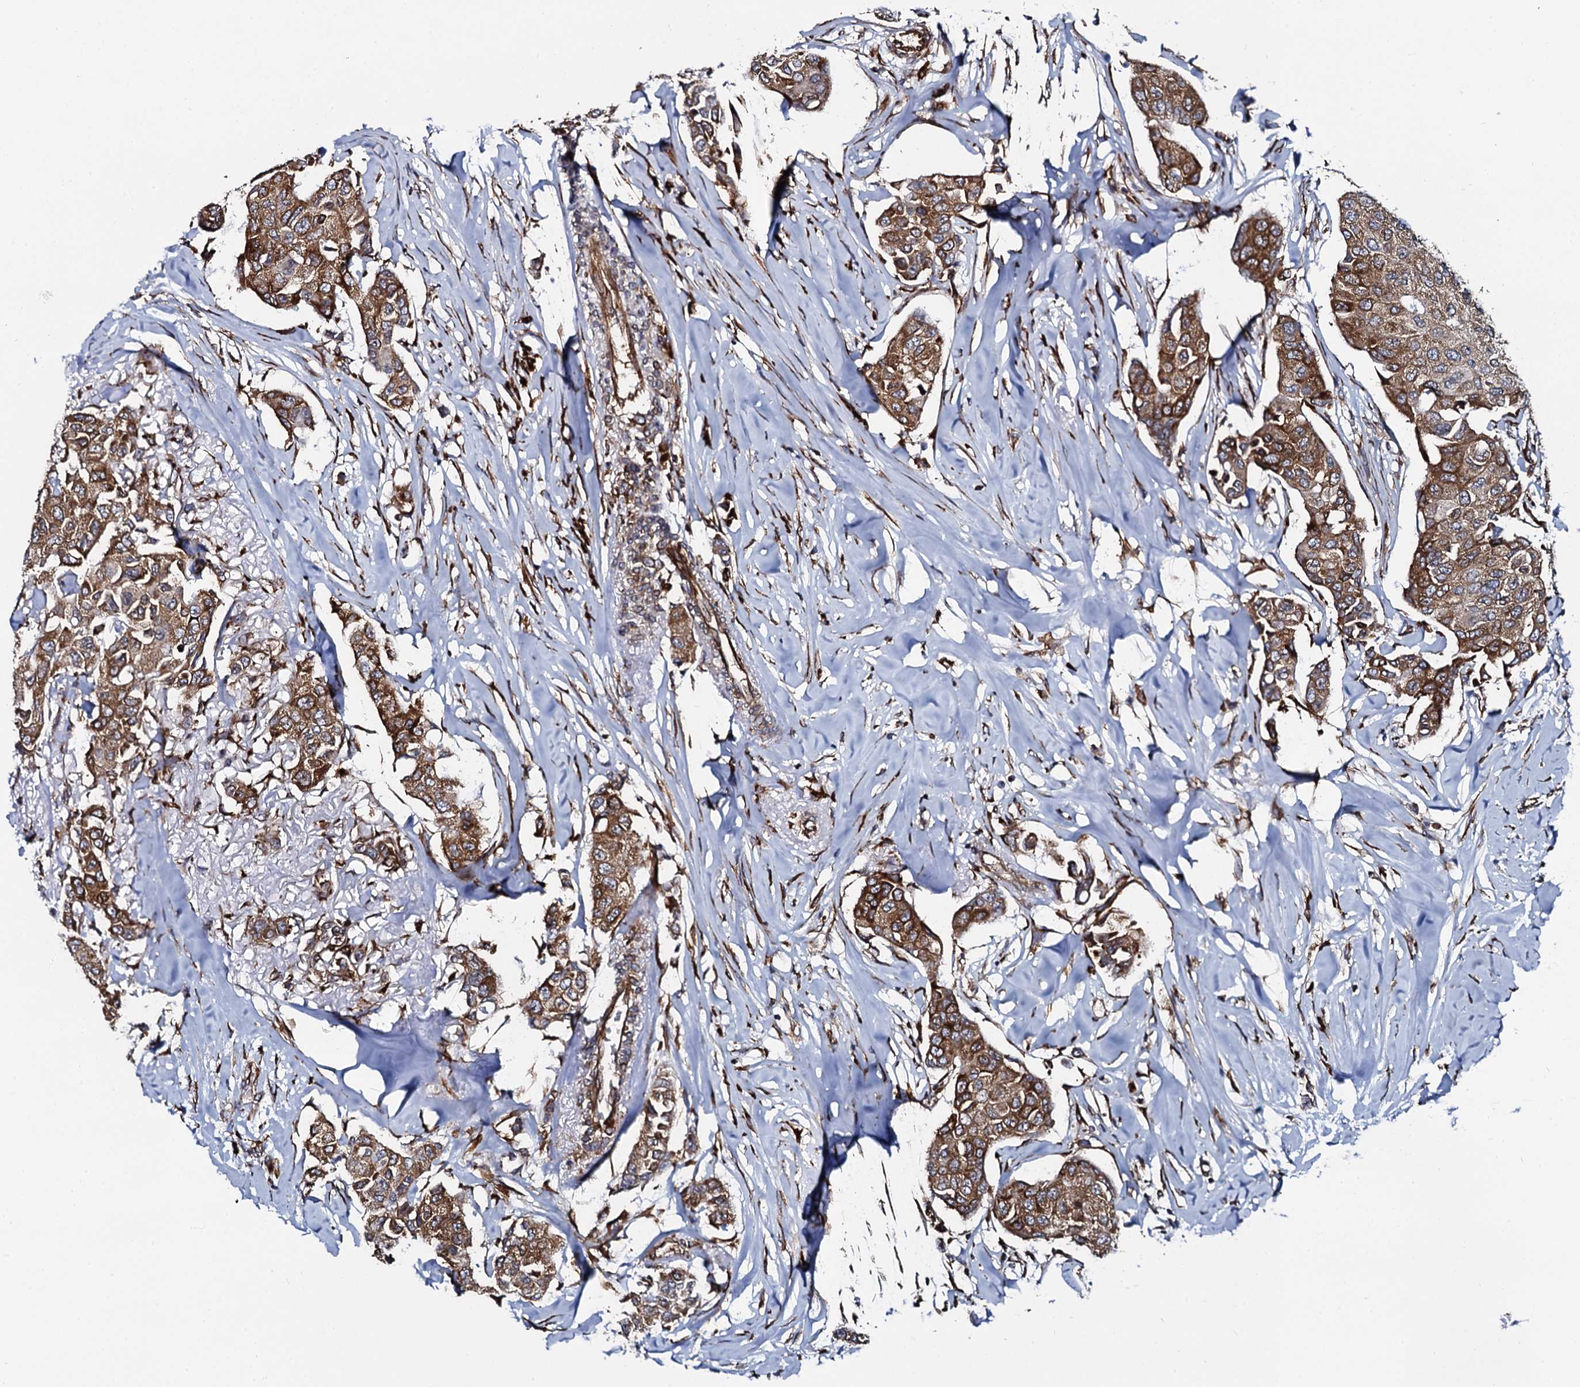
{"staining": {"intensity": "moderate", "quantity": ">75%", "location": "cytoplasmic/membranous"}, "tissue": "breast cancer", "cell_type": "Tumor cells", "image_type": "cancer", "snomed": [{"axis": "morphology", "description": "Duct carcinoma"}, {"axis": "topography", "description": "Breast"}], "caption": "Immunohistochemical staining of human intraductal carcinoma (breast) displays medium levels of moderate cytoplasmic/membranous staining in about >75% of tumor cells.", "gene": "SPTY2D1", "patient": {"sex": "female", "age": 80}}